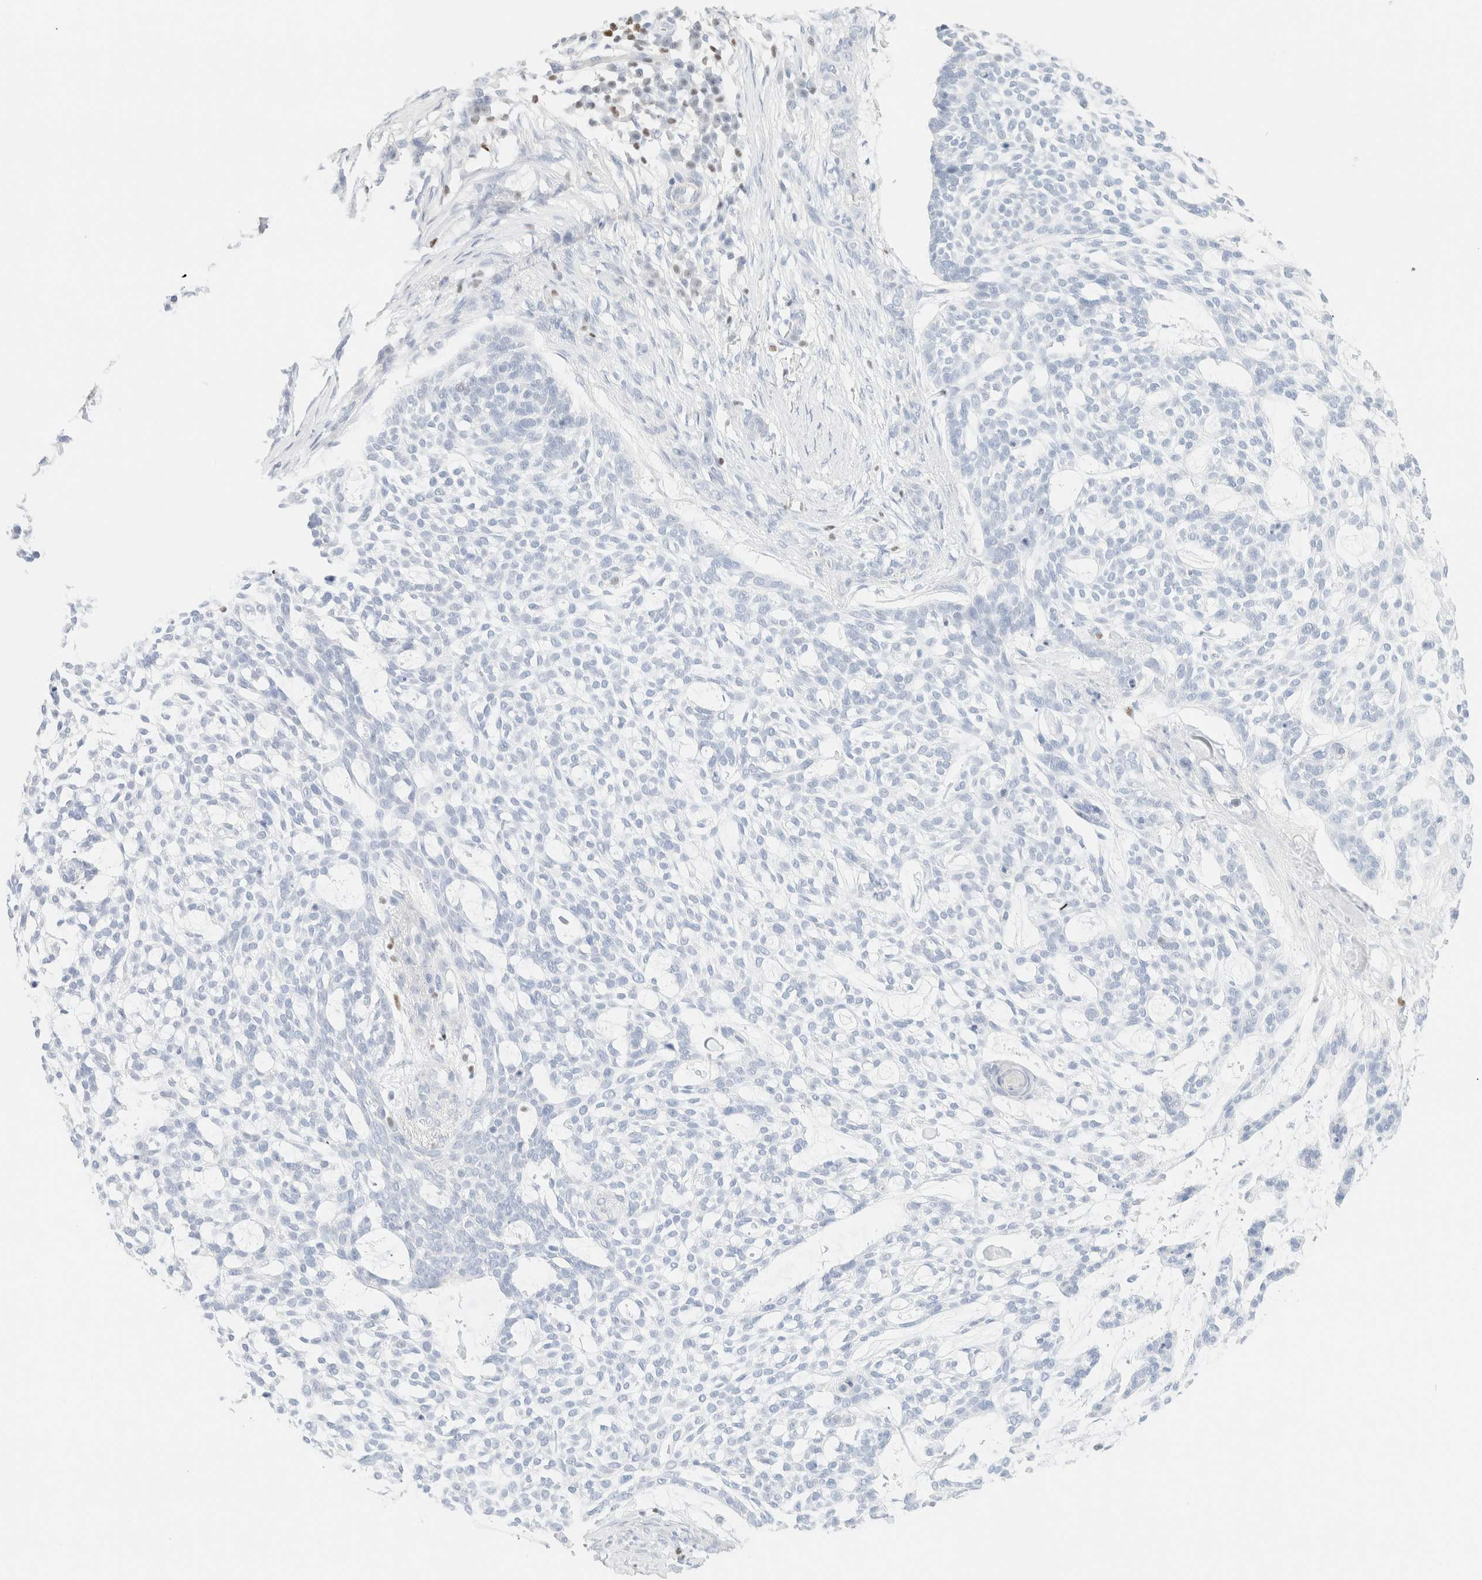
{"staining": {"intensity": "negative", "quantity": "none", "location": "none"}, "tissue": "skin cancer", "cell_type": "Tumor cells", "image_type": "cancer", "snomed": [{"axis": "morphology", "description": "Basal cell carcinoma"}, {"axis": "topography", "description": "Skin"}], "caption": "This is a image of immunohistochemistry (IHC) staining of skin cancer, which shows no expression in tumor cells.", "gene": "IKZF3", "patient": {"sex": "female", "age": 64}}